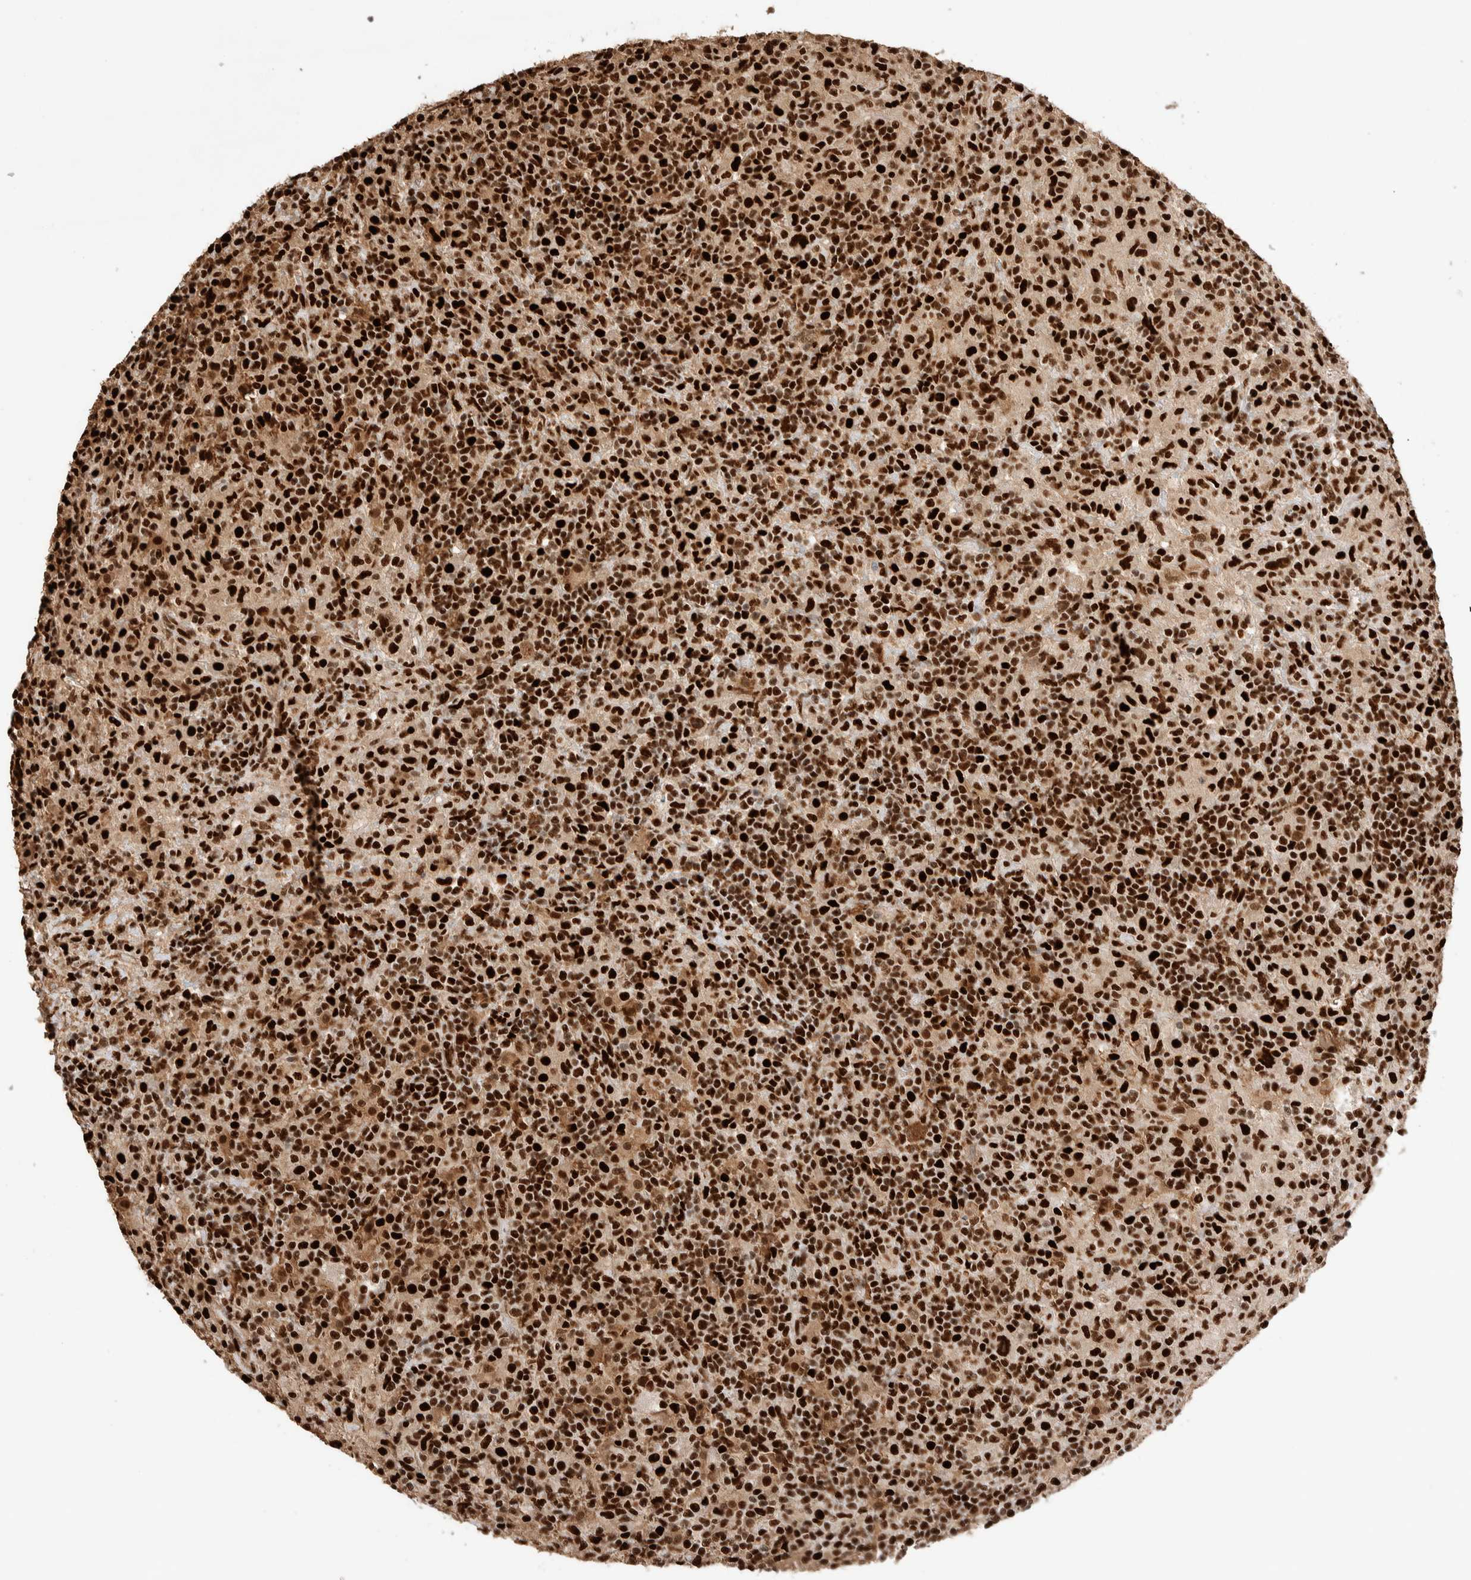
{"staining": {"intensity": "strong", "quantity": ">75%", "location": "nuclear"}, "tissue": "lymphoma", "cell_type": "Tumor cells", "image_type": "cancer", "snomed": [{"axis": "morphology", "description": "Hodgkin's disease, NOS"}, {"axis": "topography", "description": "Lymph node"}], "caption": "Lymphoma stained for a protein (brown) reveals strong nuclear positive positivity in about >75% of tumor cells.", "gene": "RNASEK-C17orf49", "patient": {"sex": "male", "age": 70}}